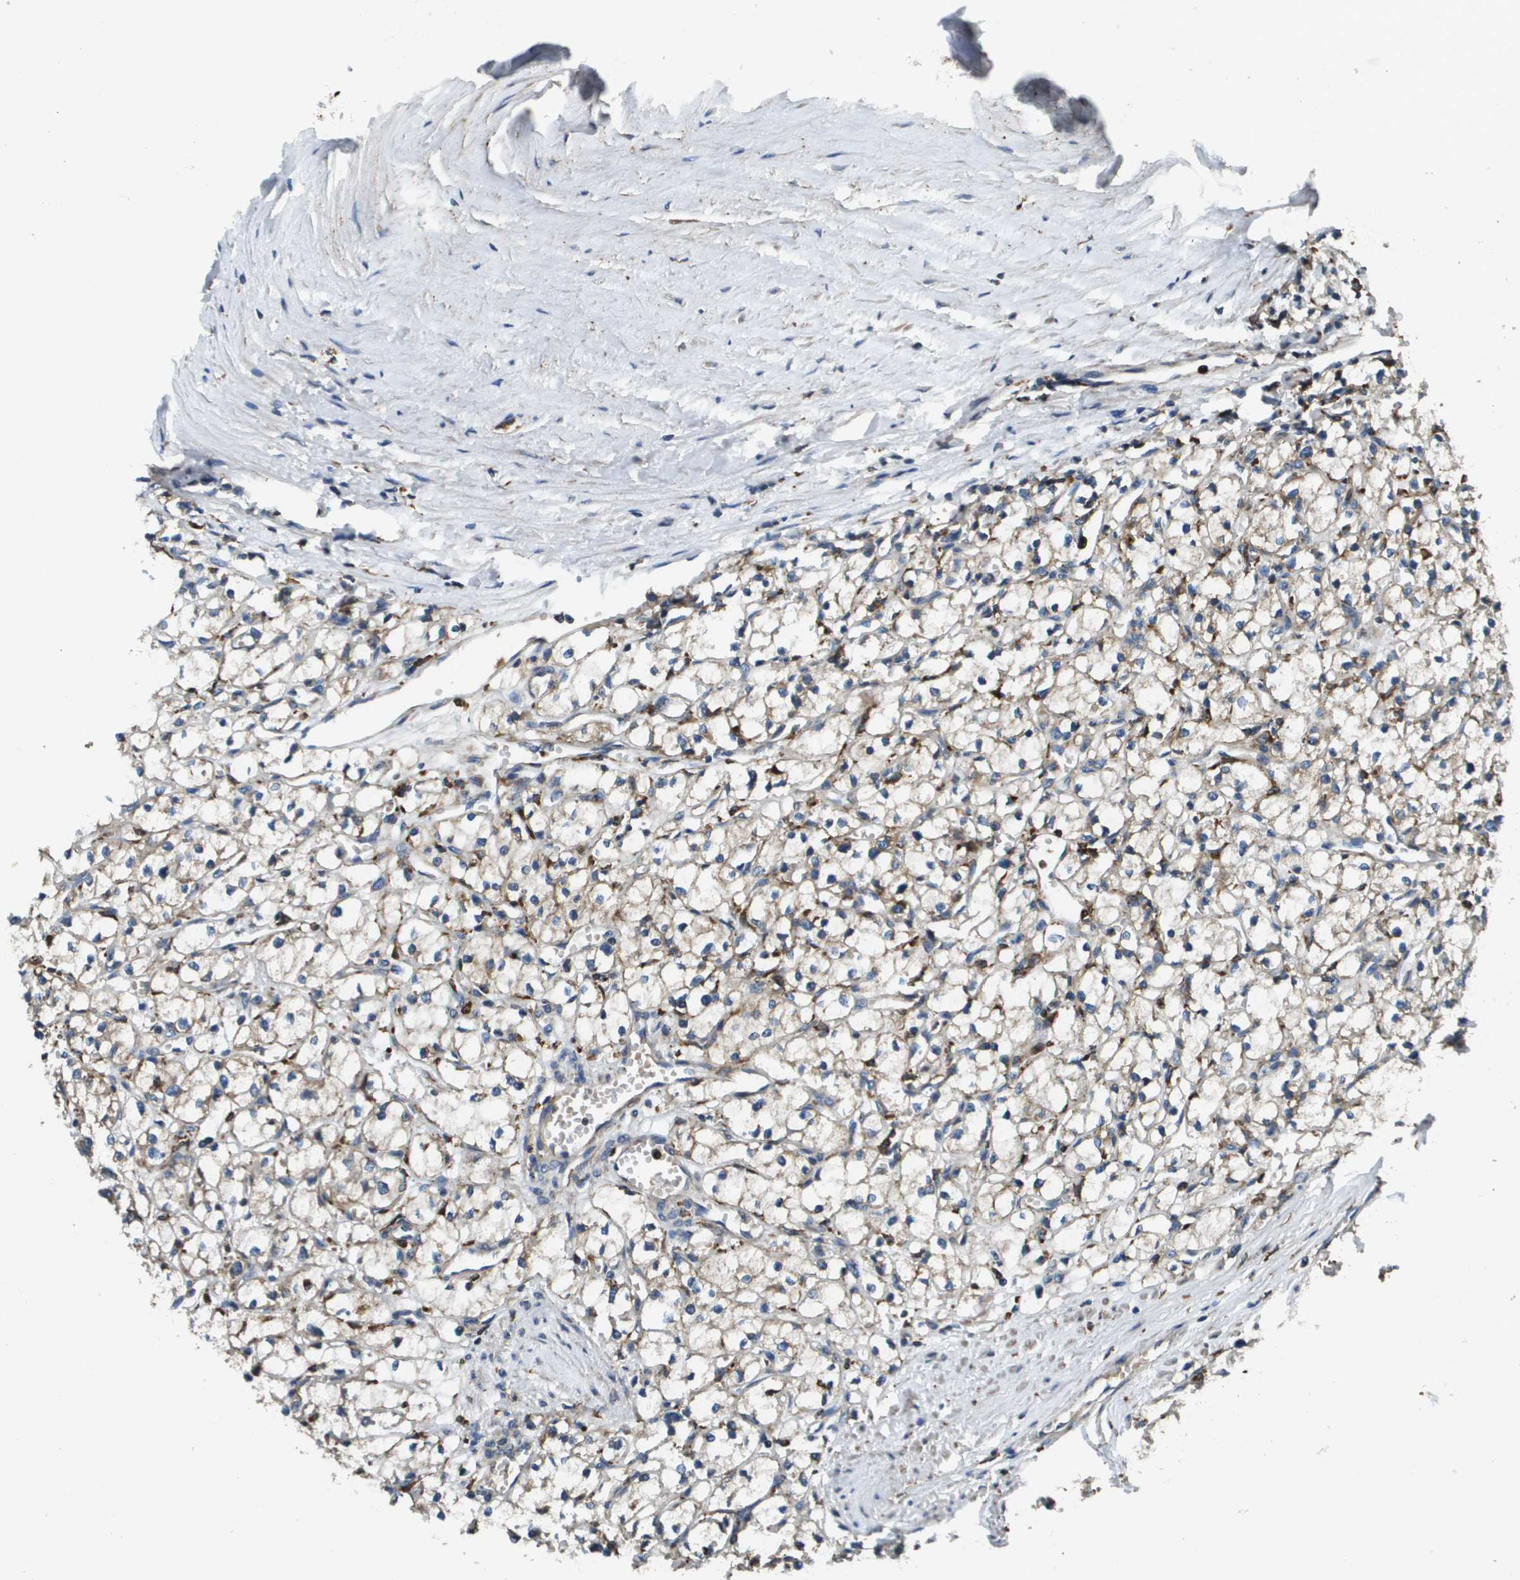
{"staining": {"intensity": "negative", "quantity": "none", "location": "none"}, "tissue": "renal cancer", "cell_type": "Tumor cells", "image_type": "cancer", "snomed": [{"axis": "morphology", "description": "Adenocarcinoma, NOS"}, {"axis": "topography", "description": "Kidney"}], "caption": "Histopathology image shows no significant protein positivity in tumor cells of adenocarcinoma (renal). (DAB (3,3'-diaminobenzidine) IHC with hematoxylin counter stain).", "gene": "CNPY3", "patient": {"sex": "male", "age": 56}}